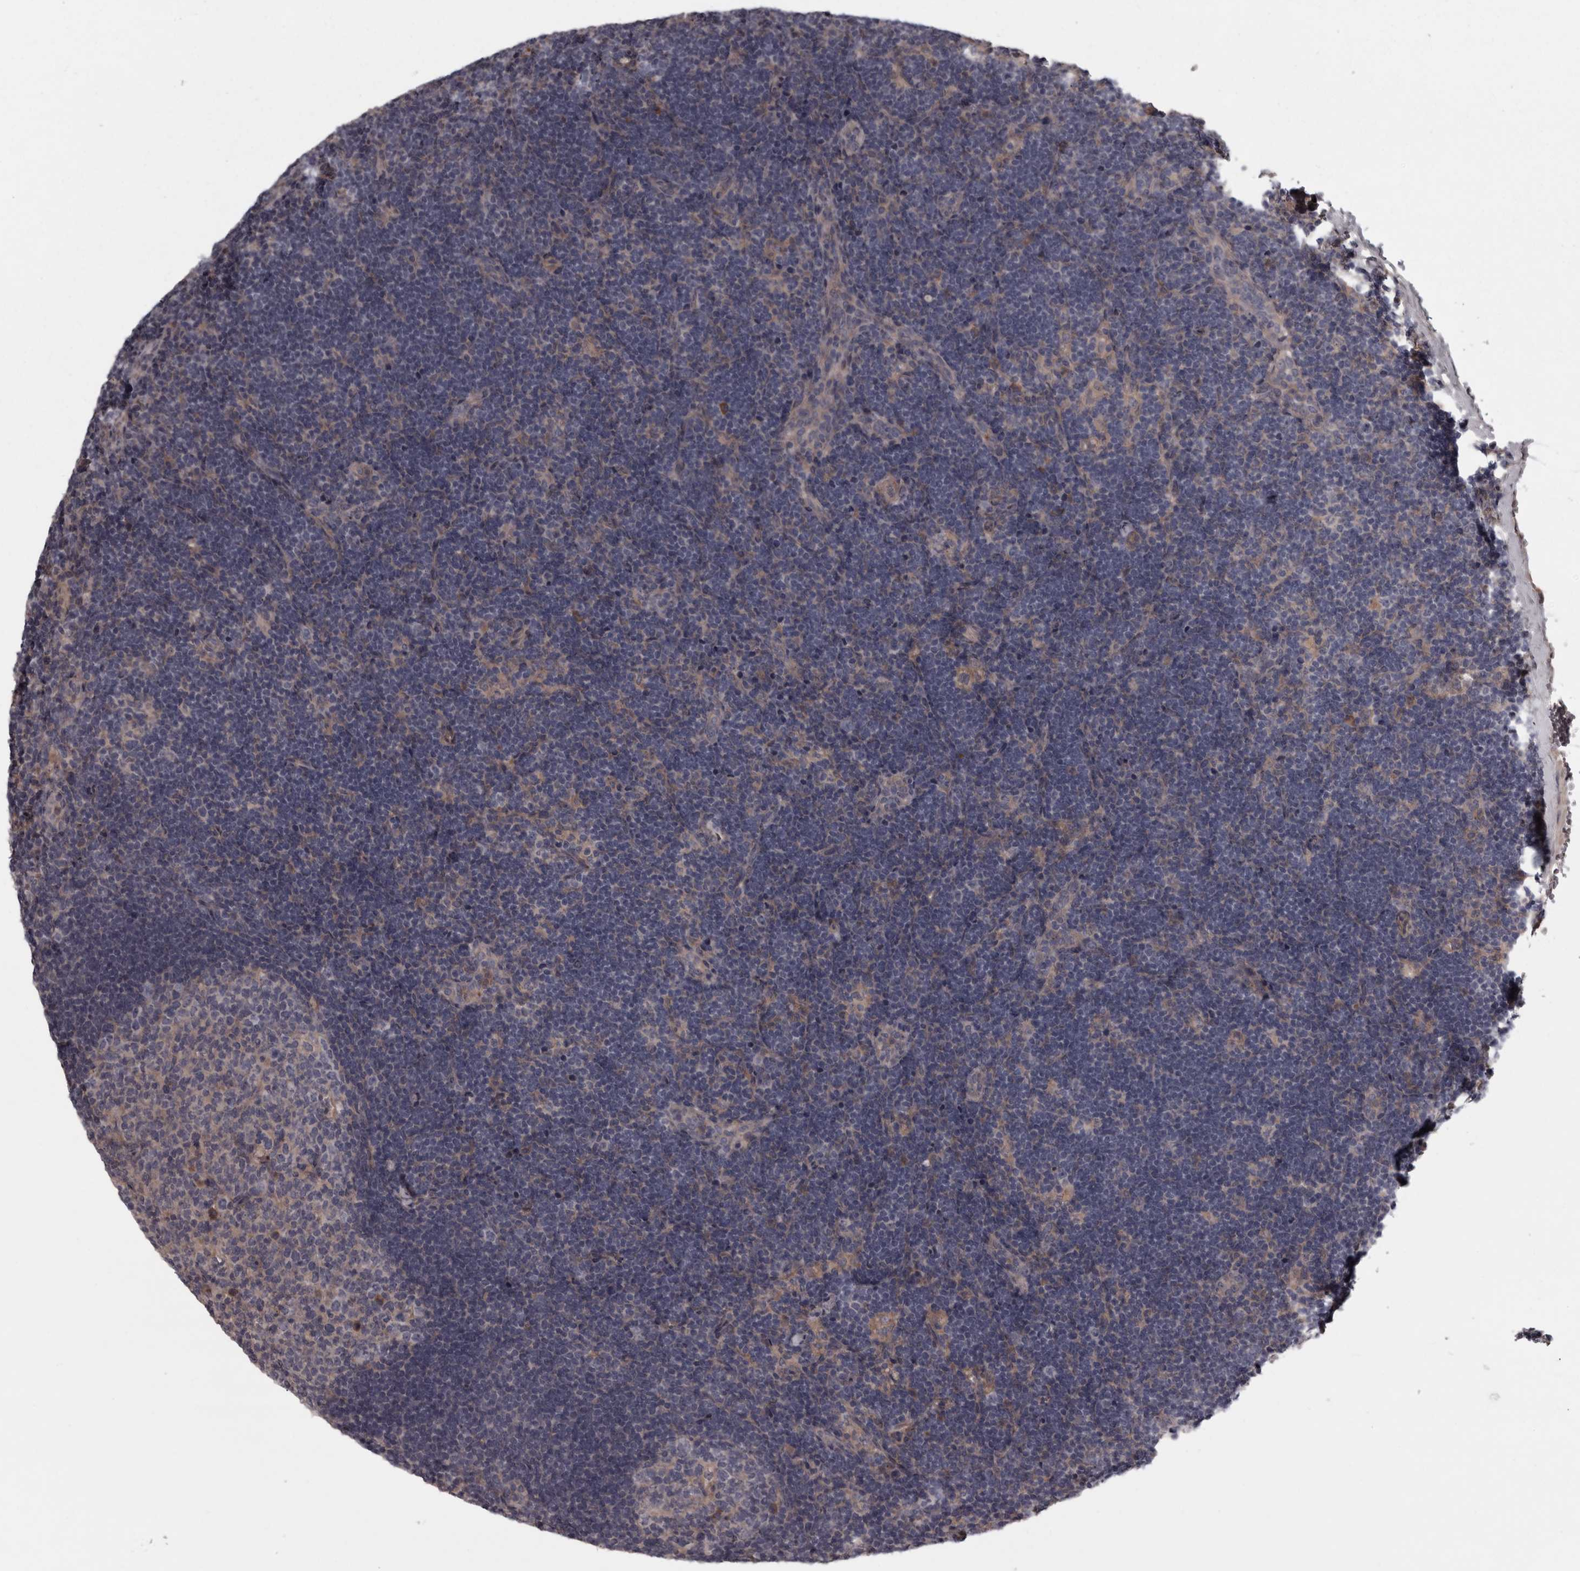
{"staining": {"intensity": "weak", "quantity": "25%-75%", "location": "cytoplasmic/membranous"}, "tissue": "lymph node", "cell_type": "Germinal center cells", "image_type": "normal", "snomed": [{"axis": "morphology", "description": "Normal tissue, NOS"}, {"axis": "topography", "description": "Lymph node"}], "caption": "Brown immunohistochemical staining in benign lymph node exhibits weak cytoplasmic/membranous staining in about 25%-75% of germinal center cells.", "gene": "RSU1", "patient": {"sex": "female", "age": 22}}